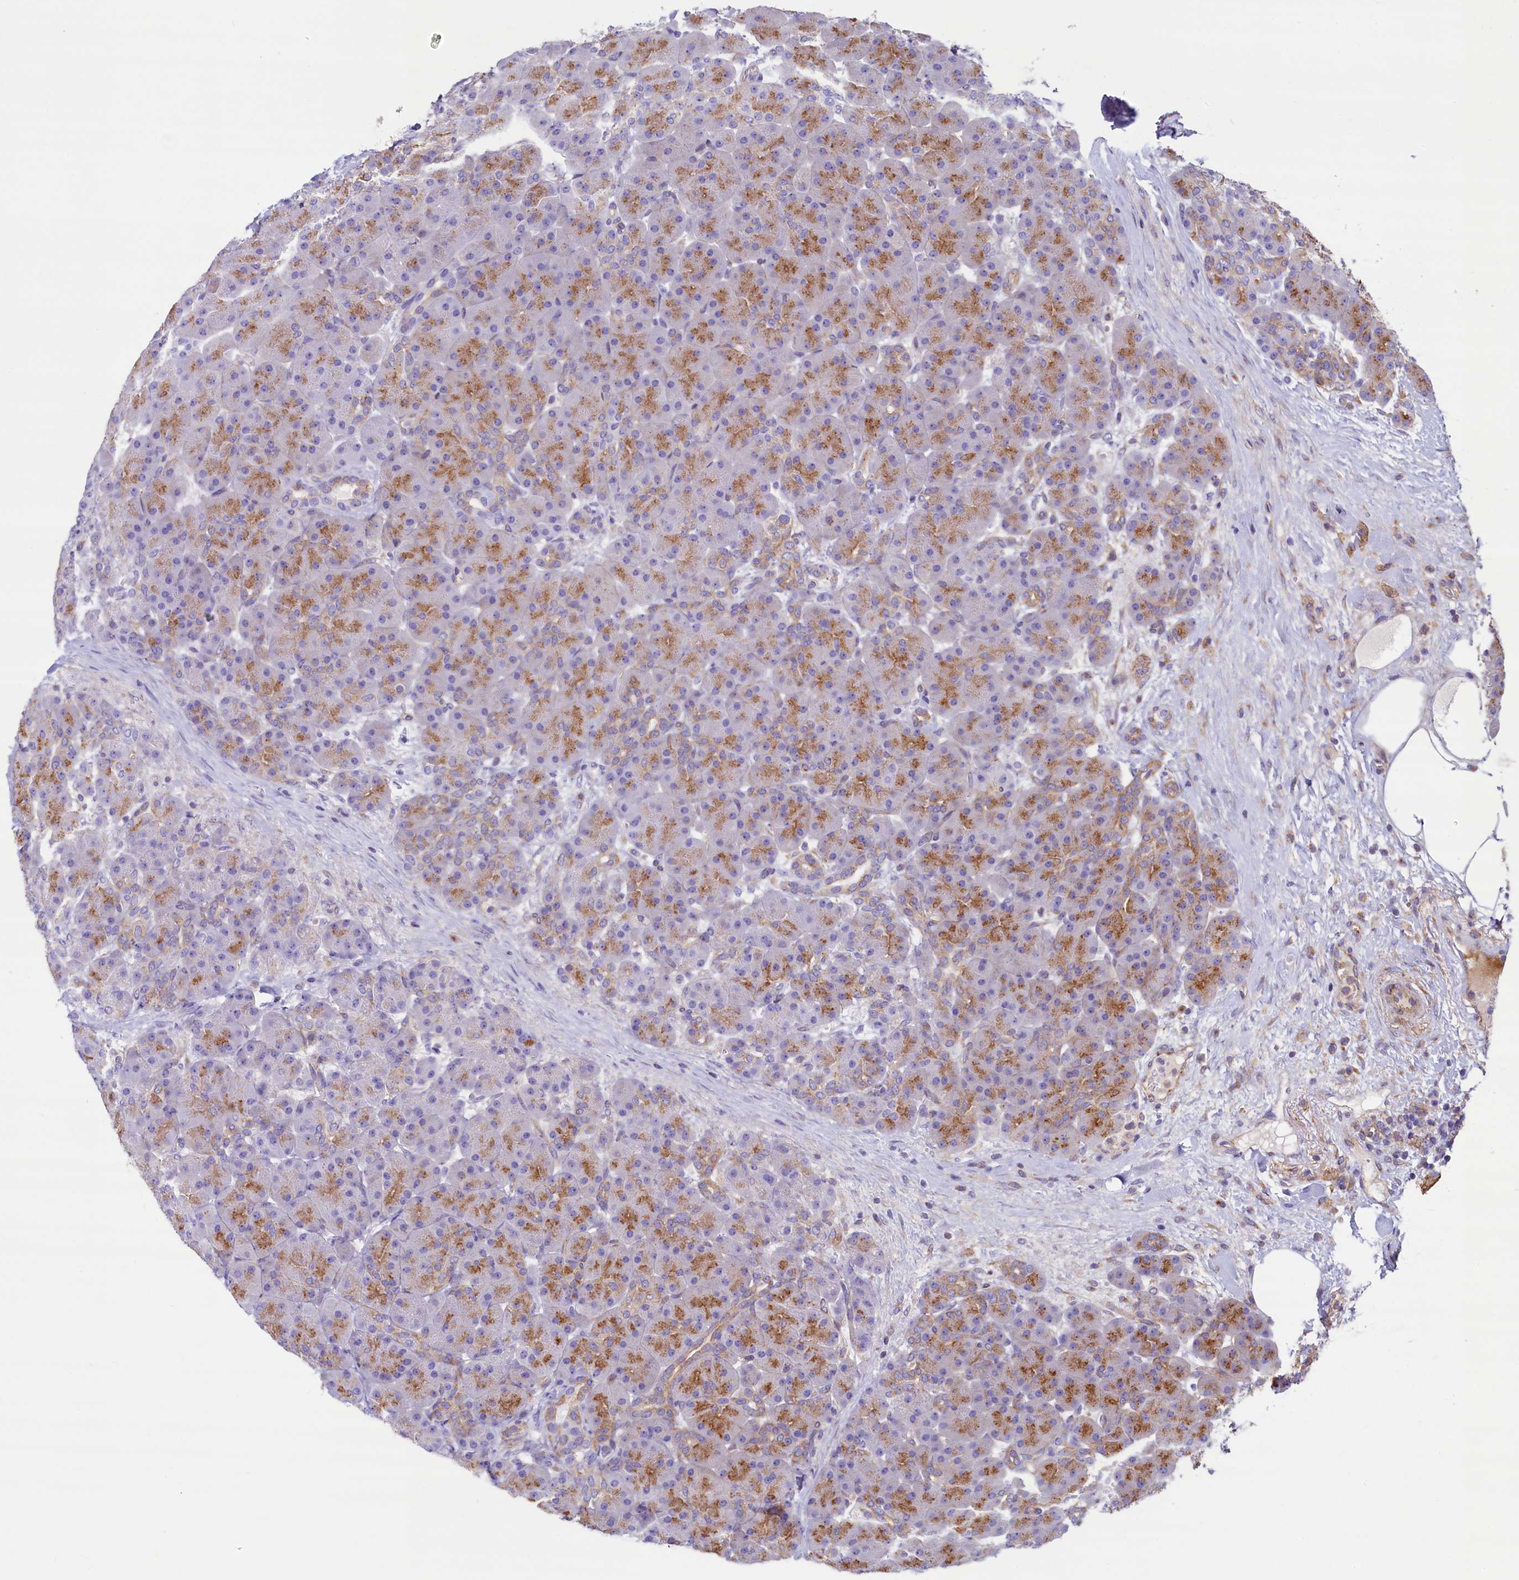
{"staining": {"intensity": "moderate", "quantity": ">75%", "location": "cytoplasmic/membranous"}, "tissue": "pancreas", "cell_type": "Exocrine glandular cells", "image_type": "normal", "snomed": [{"axis": "morphology", "description": "Normal tissue, NOS"}, {"axis": "topography", "description": "Pancreas"}], "caption": "Immunohistochemical staining of unremarkable pancreas exhibits medium levels of moderate cytoplasmic/membranous staining in approximately >75% of exocrine glandular cells.", "gene": "GPR21", "patient": {"sex": "male", "age": 66}}